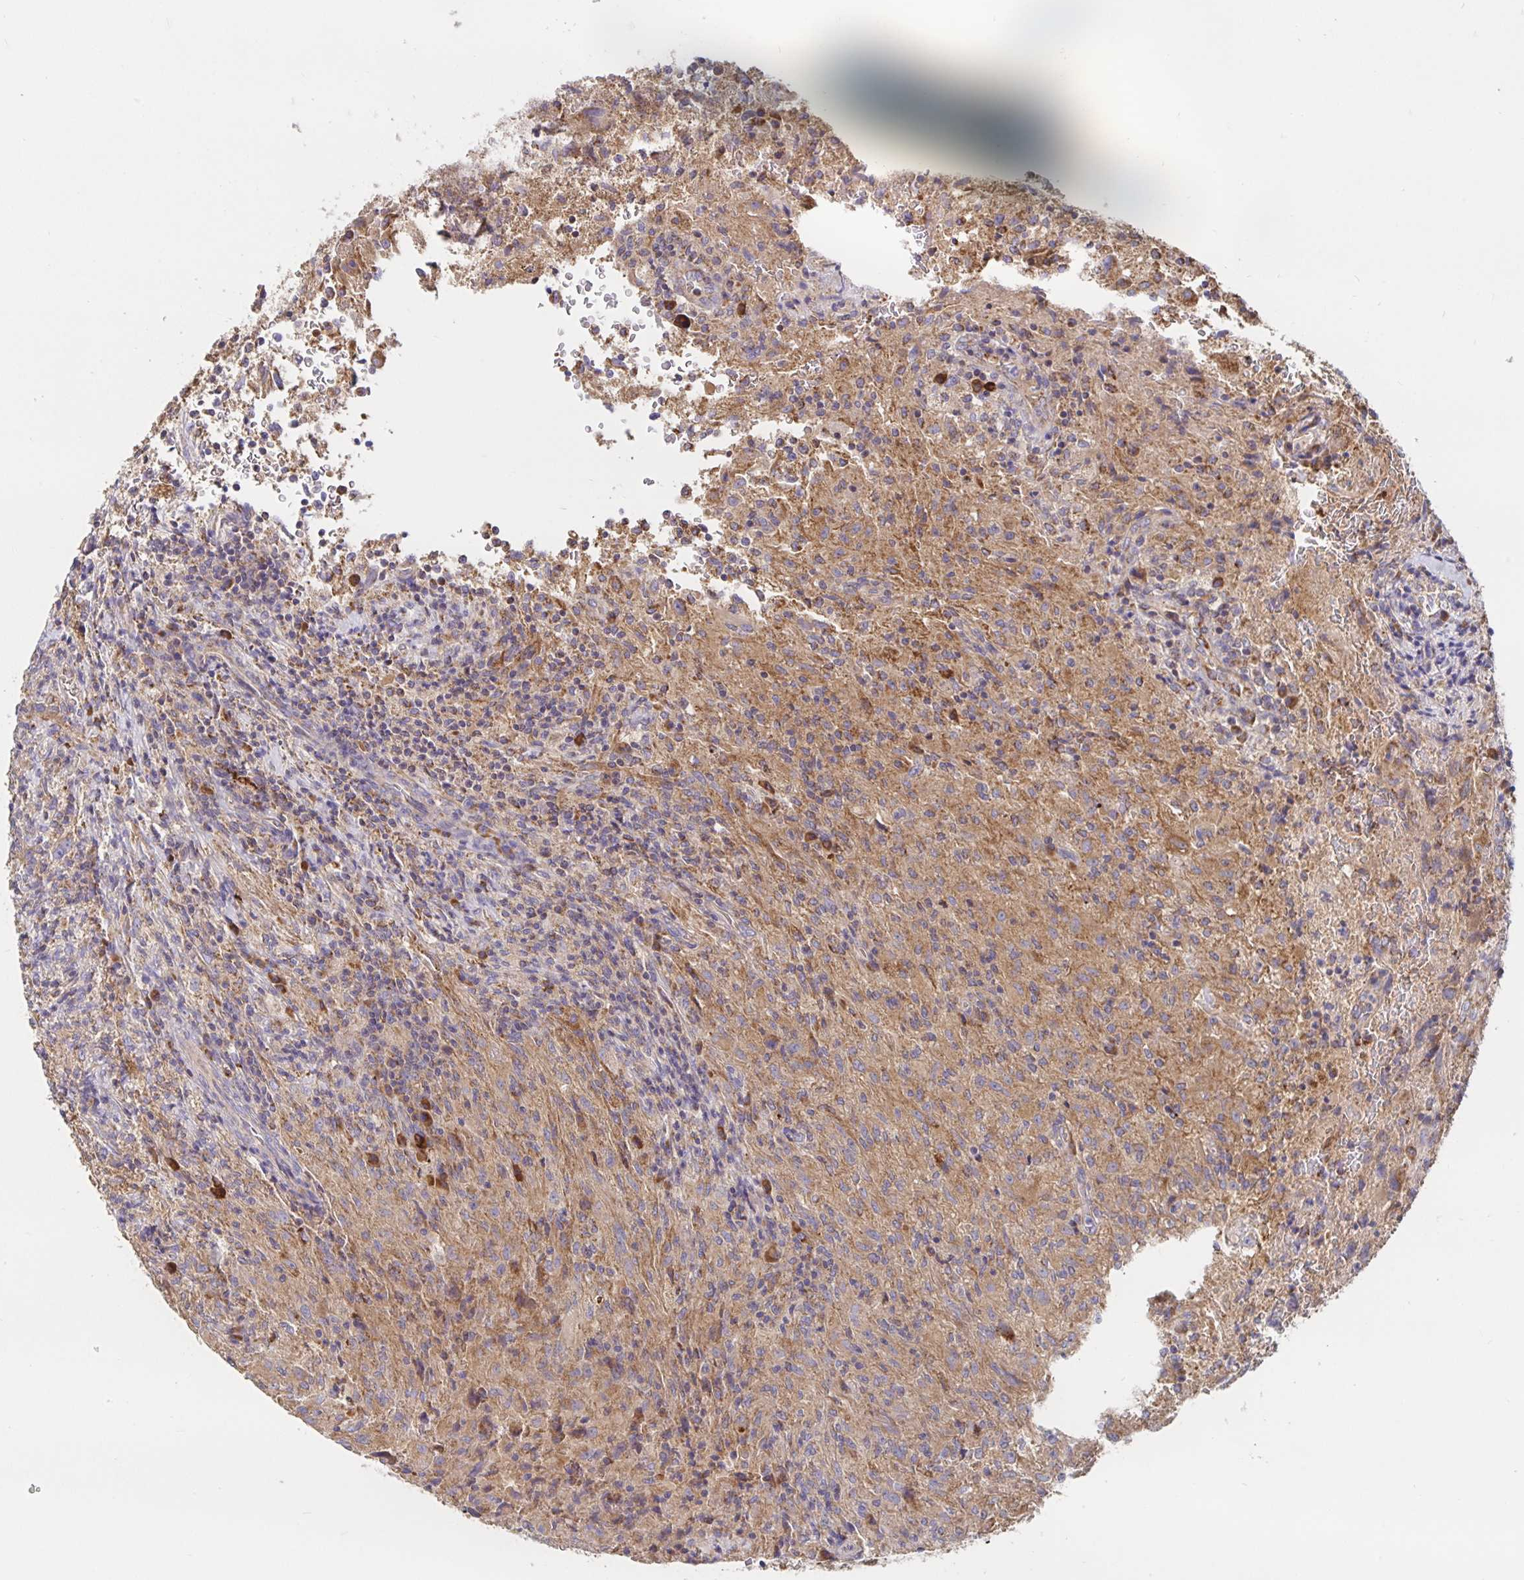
{"staining": {"intensity": "moderate", "quantity": "25%-75%", "location": "cytoplasmic/membranous"}, "tissue": "glioma", "cell_type": "Tumor cells", "image_type": "cancer", "snomed": [{"axis": "morphology", "description": "Glioma, malignant, High grade"}, {"axis": "topography", "description": "Brain"}], "caption": "Glioma stained with IHC displays moderate cytoplasmic/membranous positivity in approximately 25%-75% of tumor cells.", "gene": "PRDX3", "patient": {"sex": "male", "age": 68}}